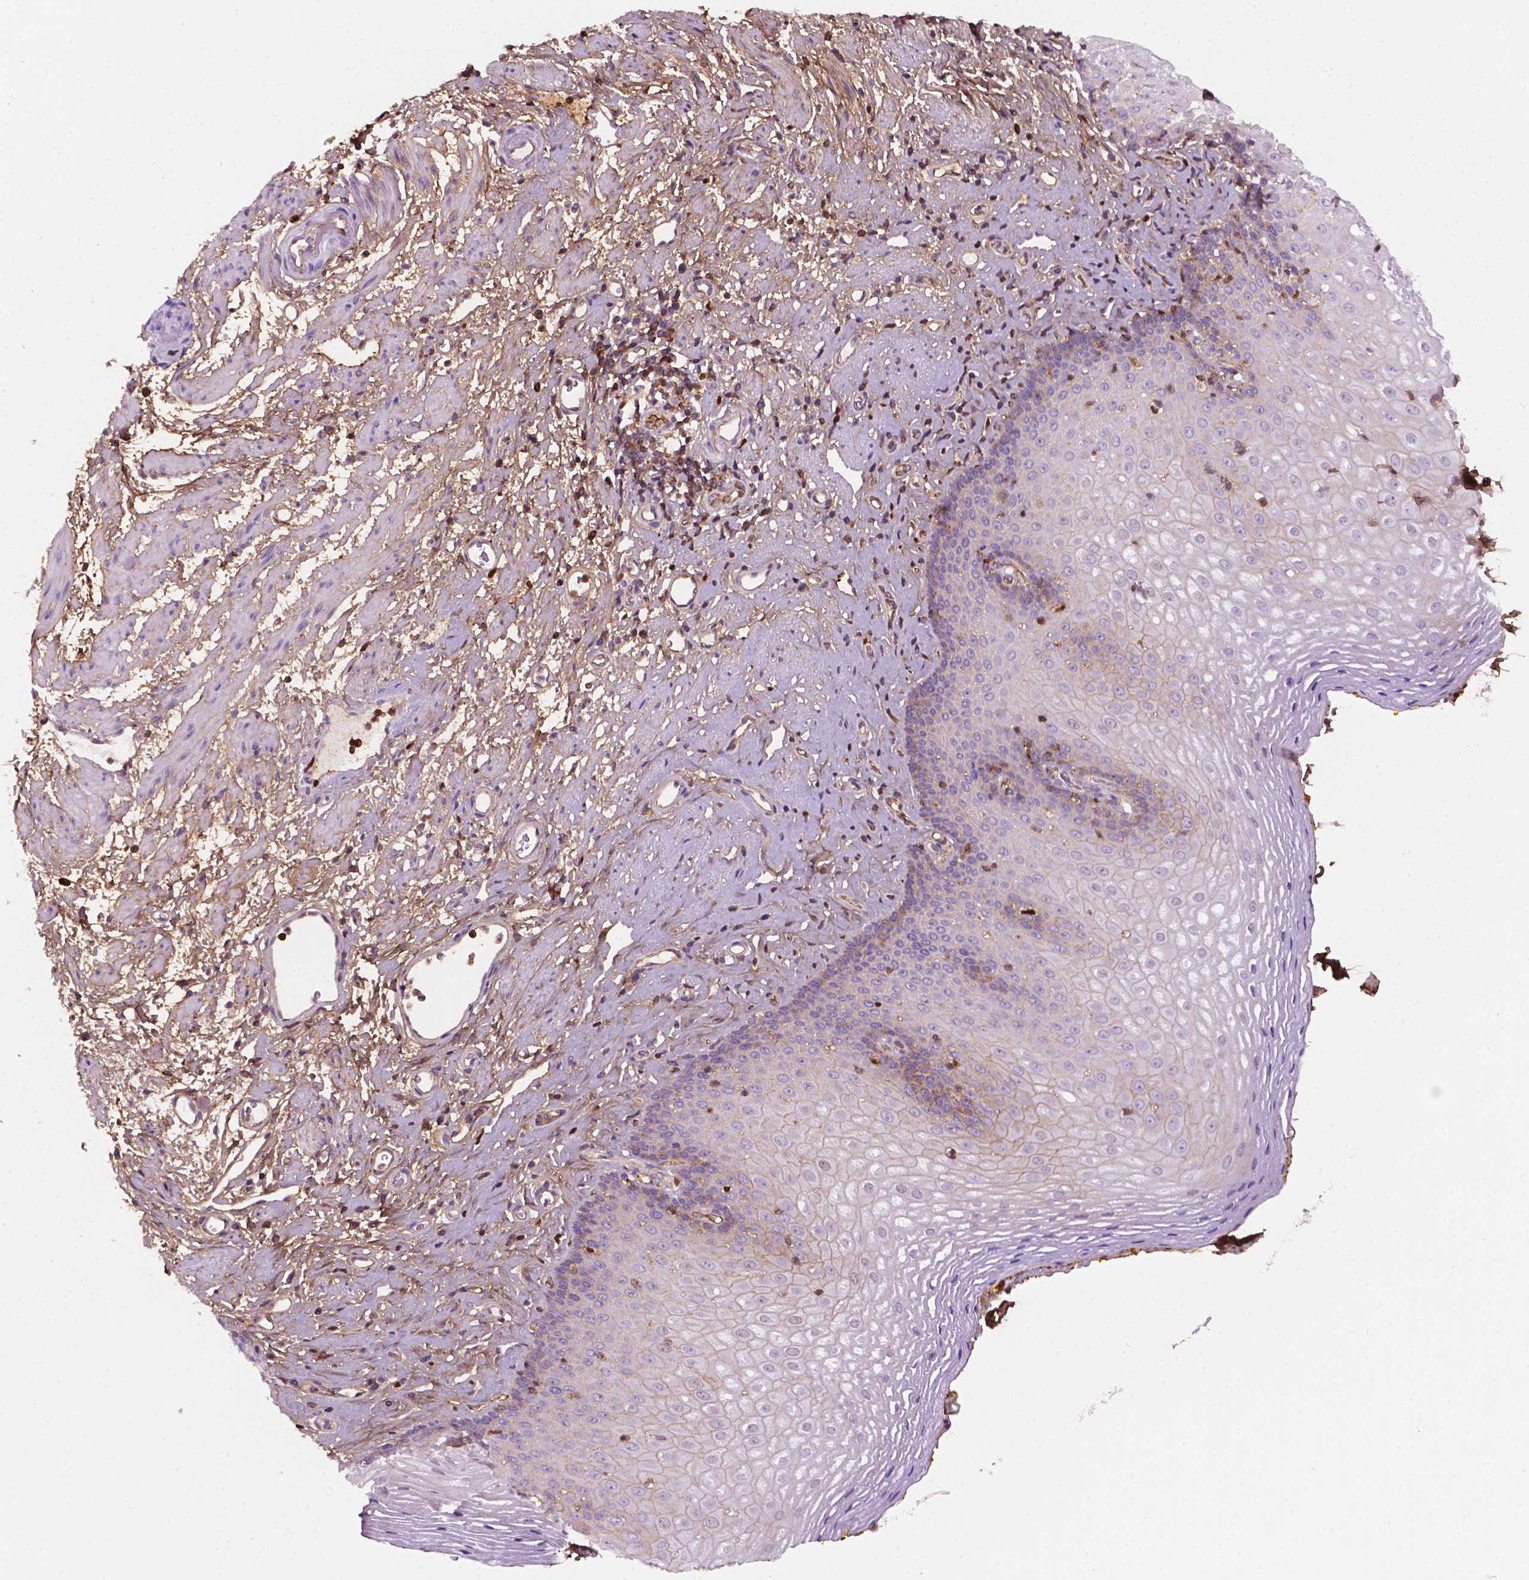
{"staining": {"intensity": "moderate", "quantity": "<25%", "location": "nuclear"}, "tissue": "esophagus", "cell_type": "Squamous epithelial cells", "image_type": "normal", "snomed": [{"axis": "morphology", "description": "Normal tissue, NOS"}, {"axis": "topography", "description": "Esophagus"}], "caption": "This photomicrograph displays IHC staining of unremarkable esophagus, with low moderate nuclear expression in about <25% of squamous epithelial cells.", "gene": "DCN", "patient": {"sex": "female", "age": 68}}